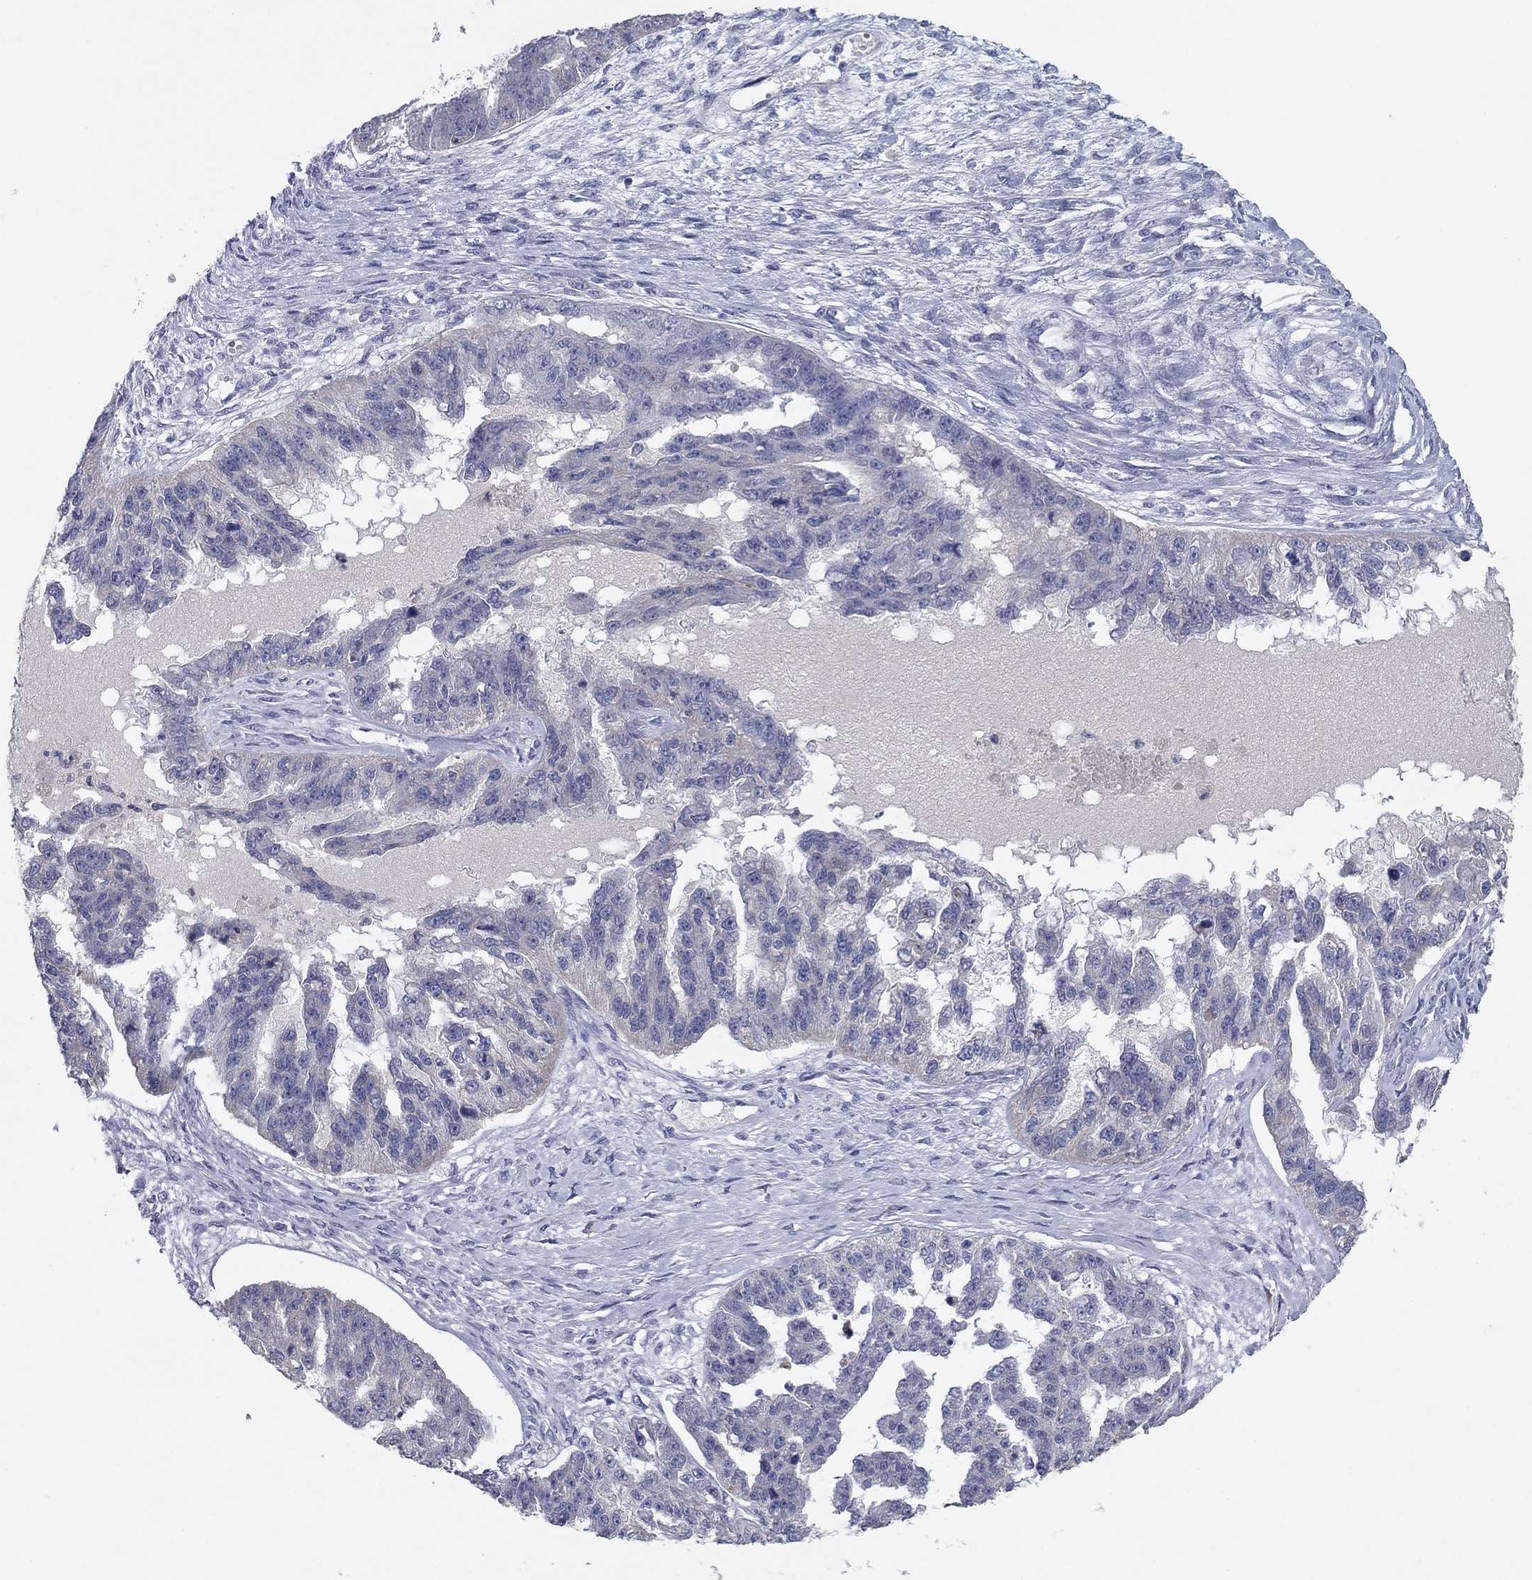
{"staining": {"intensity": "negative", "quantity": "none", "location": "none"}, "tissue": "ovarian cancer", "cell_type": "Tumor cells", "image_type": "cancer", "snomed": [{"axis": "morphology", "description": "Cystadenocarcinoma, serous, NOS"}, {"axis": "topography", "description": "Ovary"}], "caption": "This is an immunohistochemistry (IHC) histopathology image of human ovarian cancer. There is no expression in tumor cells.", "gene": "PTGDS", "patient": {"sex": "female", "age": 58}}